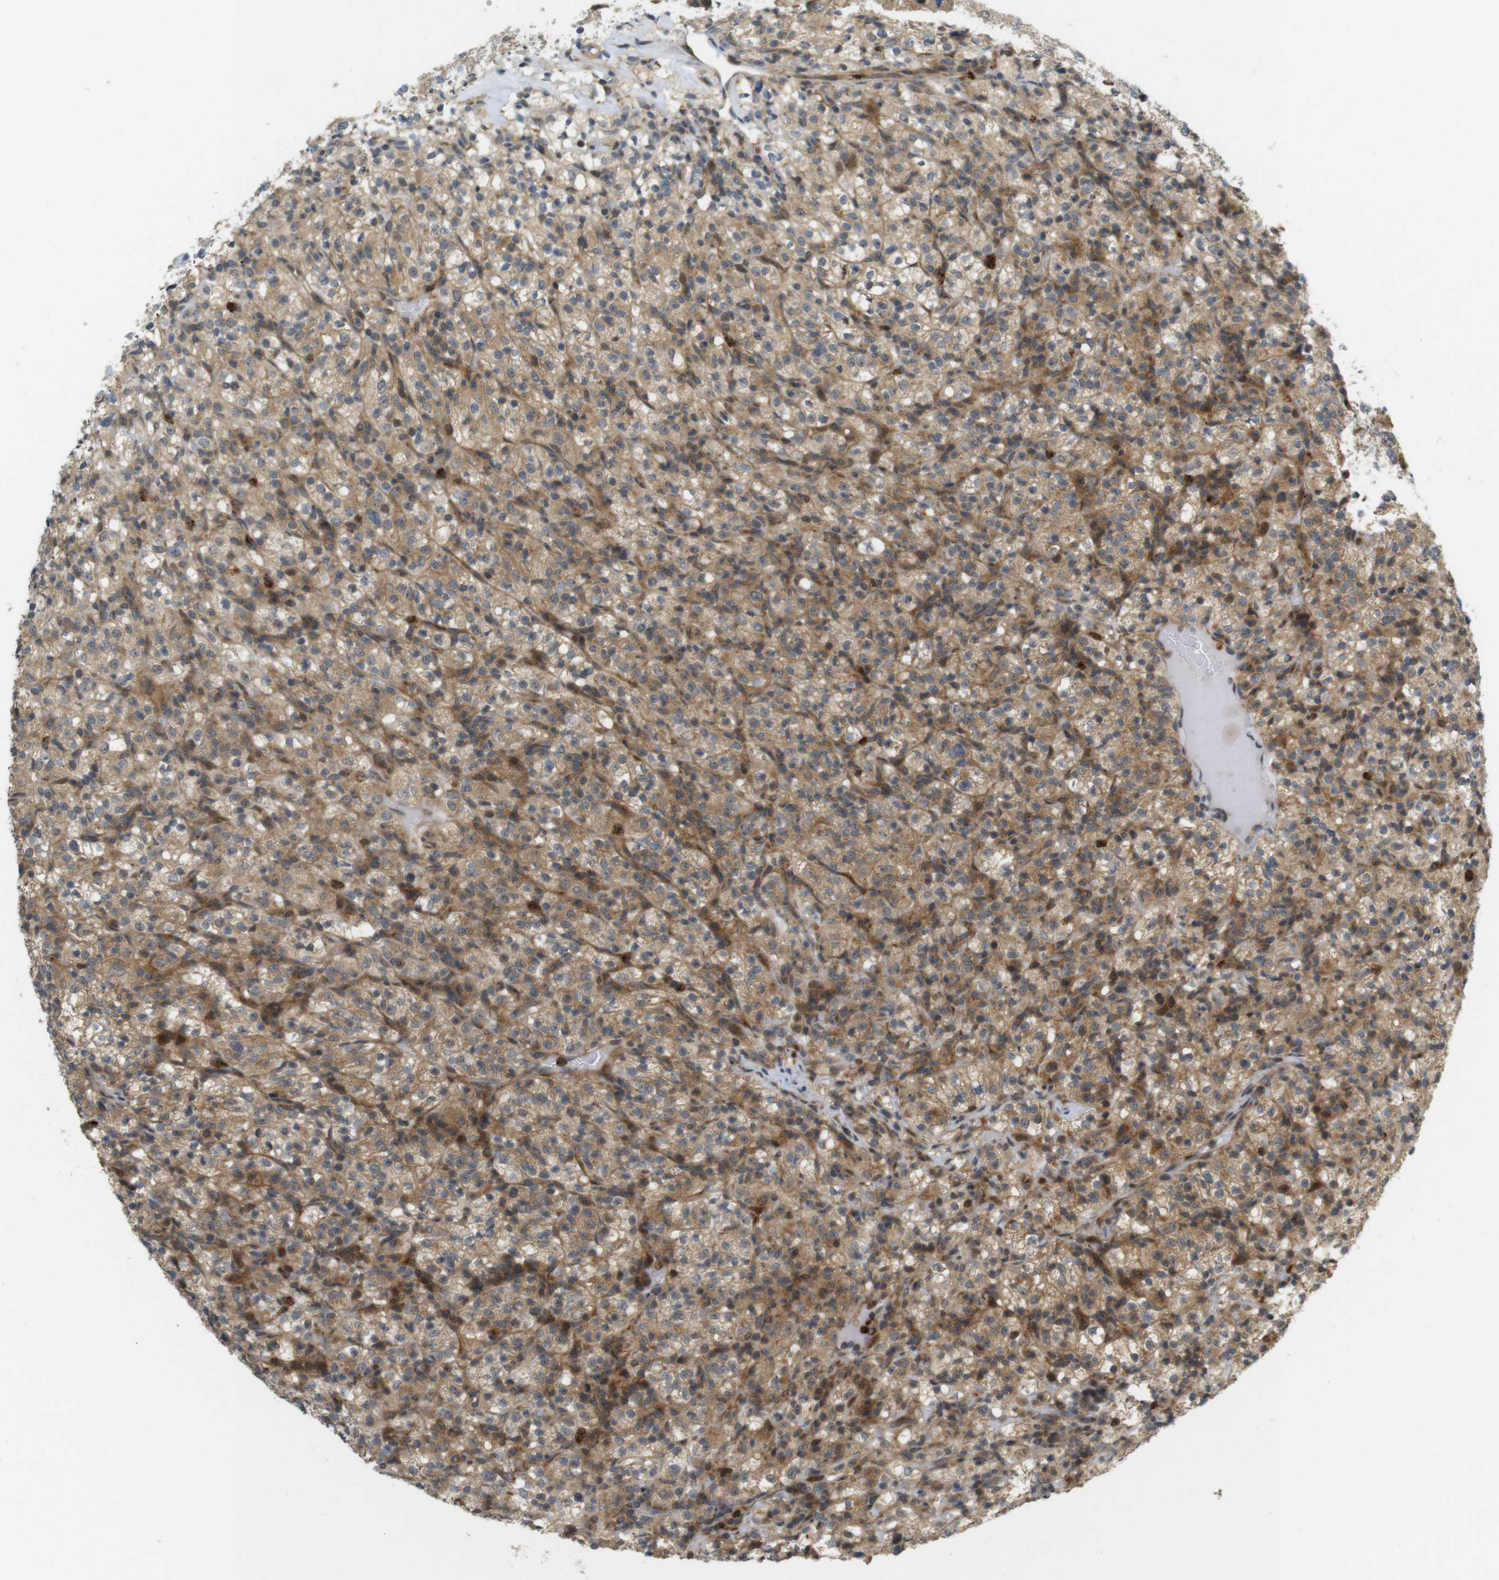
{"staining": {"intensity": "moderate", "quantity": ">75%", "location": "cytoplasmic/membranous,nuclear"}, "tissue": "renal cancer", "cell_type": "Tumor cells", "image_type": "cancer", "snomed": [{"axis": "morphology", "description": "Normal tissue, NOS"}, {"axis": "morphology", "description": "Adenocarcinoma, NOS"}, {"axis": "topography", "description": "Kidney"}], "caption": "This is an image of immunohistochemistry staining of renal cancer (adenocarcinoma), which shows moderate expression in the cytoplasmic/membranous and nuclear of tumor cells.", "gene": "TMX3", "patient": {"sex": "female", "age": 72}}